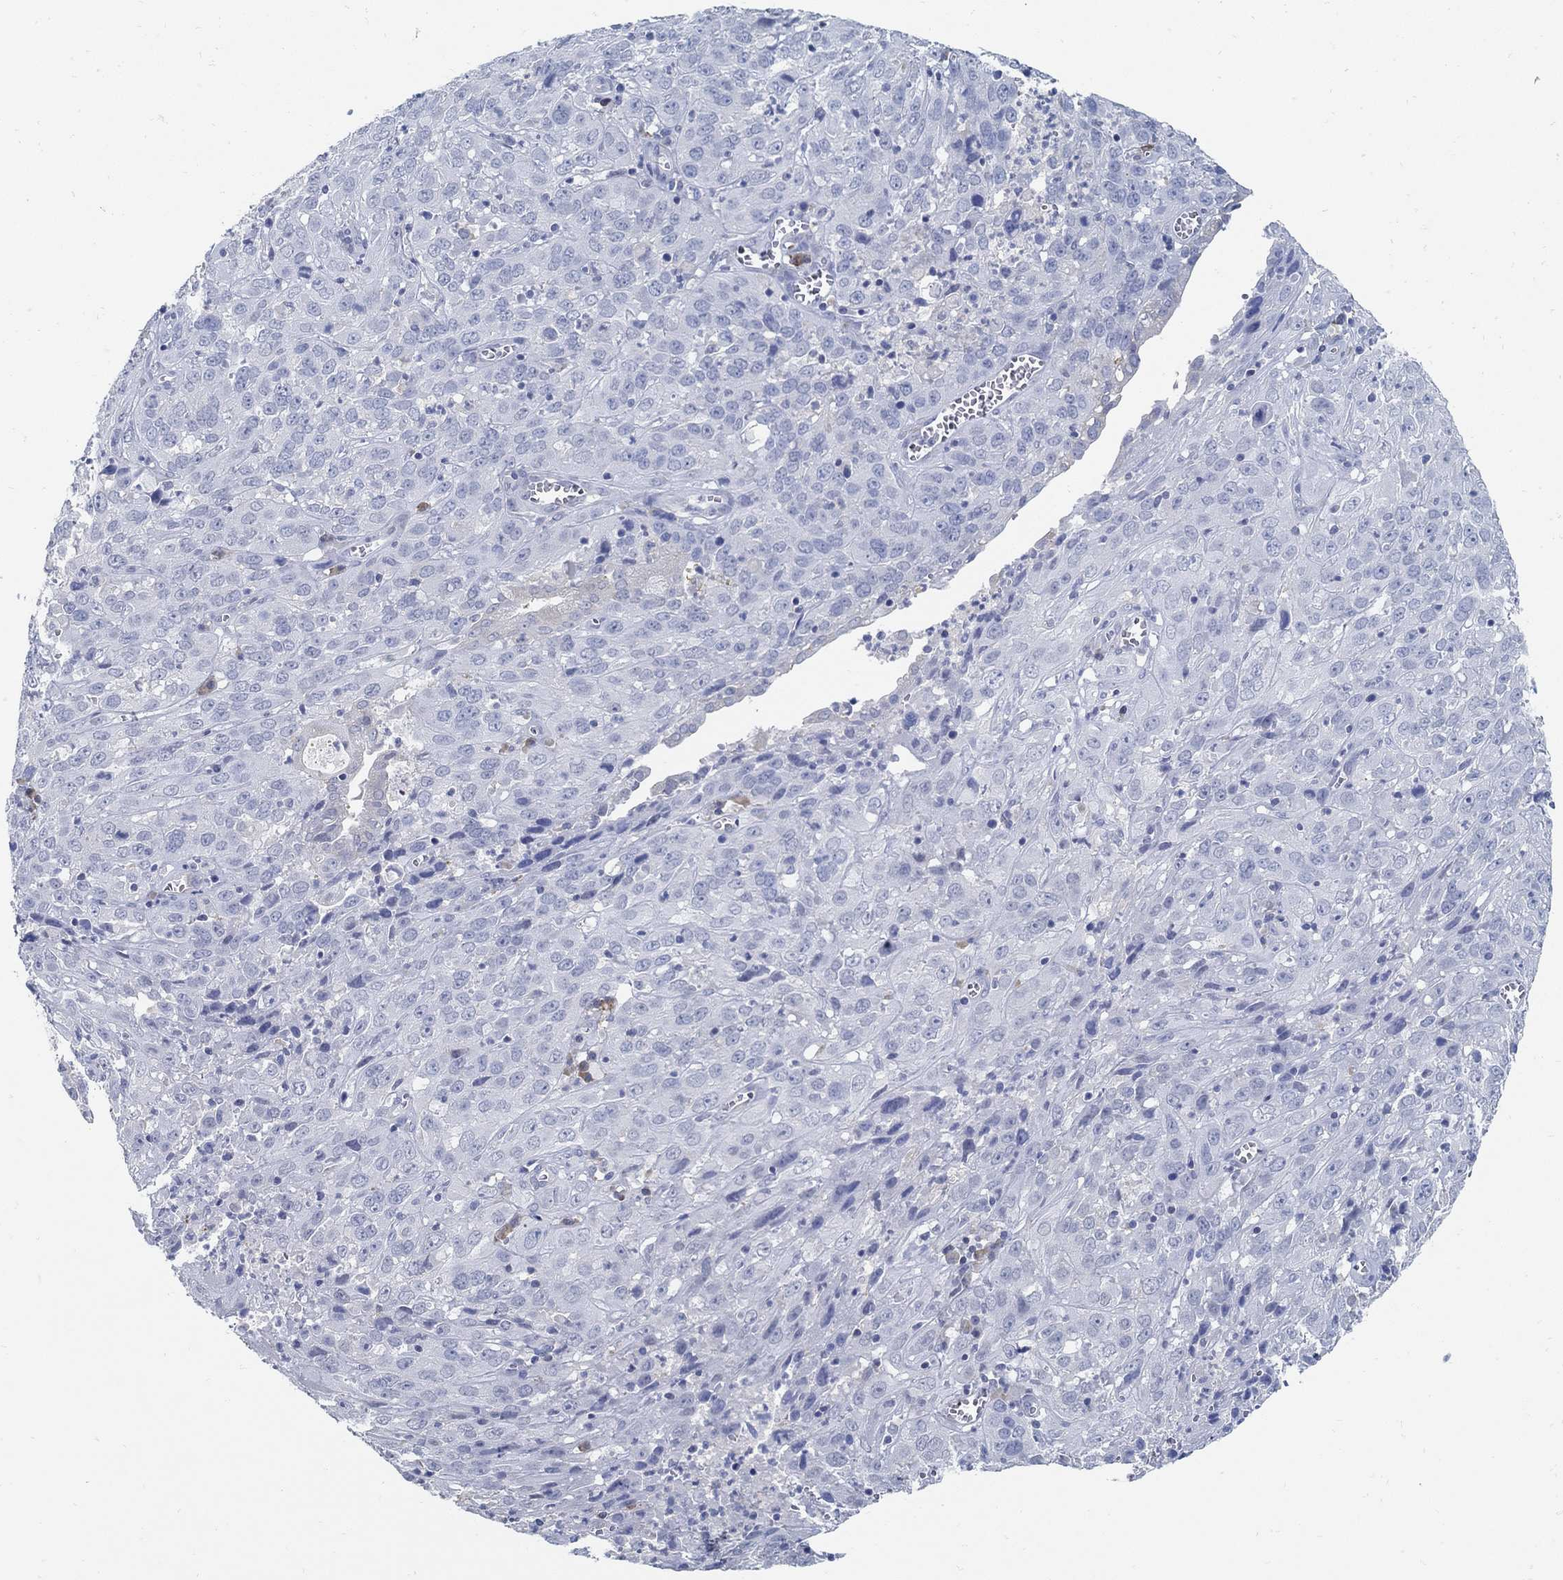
{"staining": {"intensity": "negative", "quantity": "none", "location": "none"}, "tissue": "cervical cancer", "cell_type": "Tumor cells", "image_type": "cancer", "snomed": [{"axis": "morphology", "description": "Squamous cell carcinoma, NOS"}, {"axis": "topography", "description": "Cervix"}], "caption": "Immunohistochemistry (IHC) histopathology image of cervical squamous cell carcinoma stained for a protein (brown), which demonstrates no positivity in tumor cells.", "gene": "PCDH11X", "patient": {"sex": "female", "age": 32}}